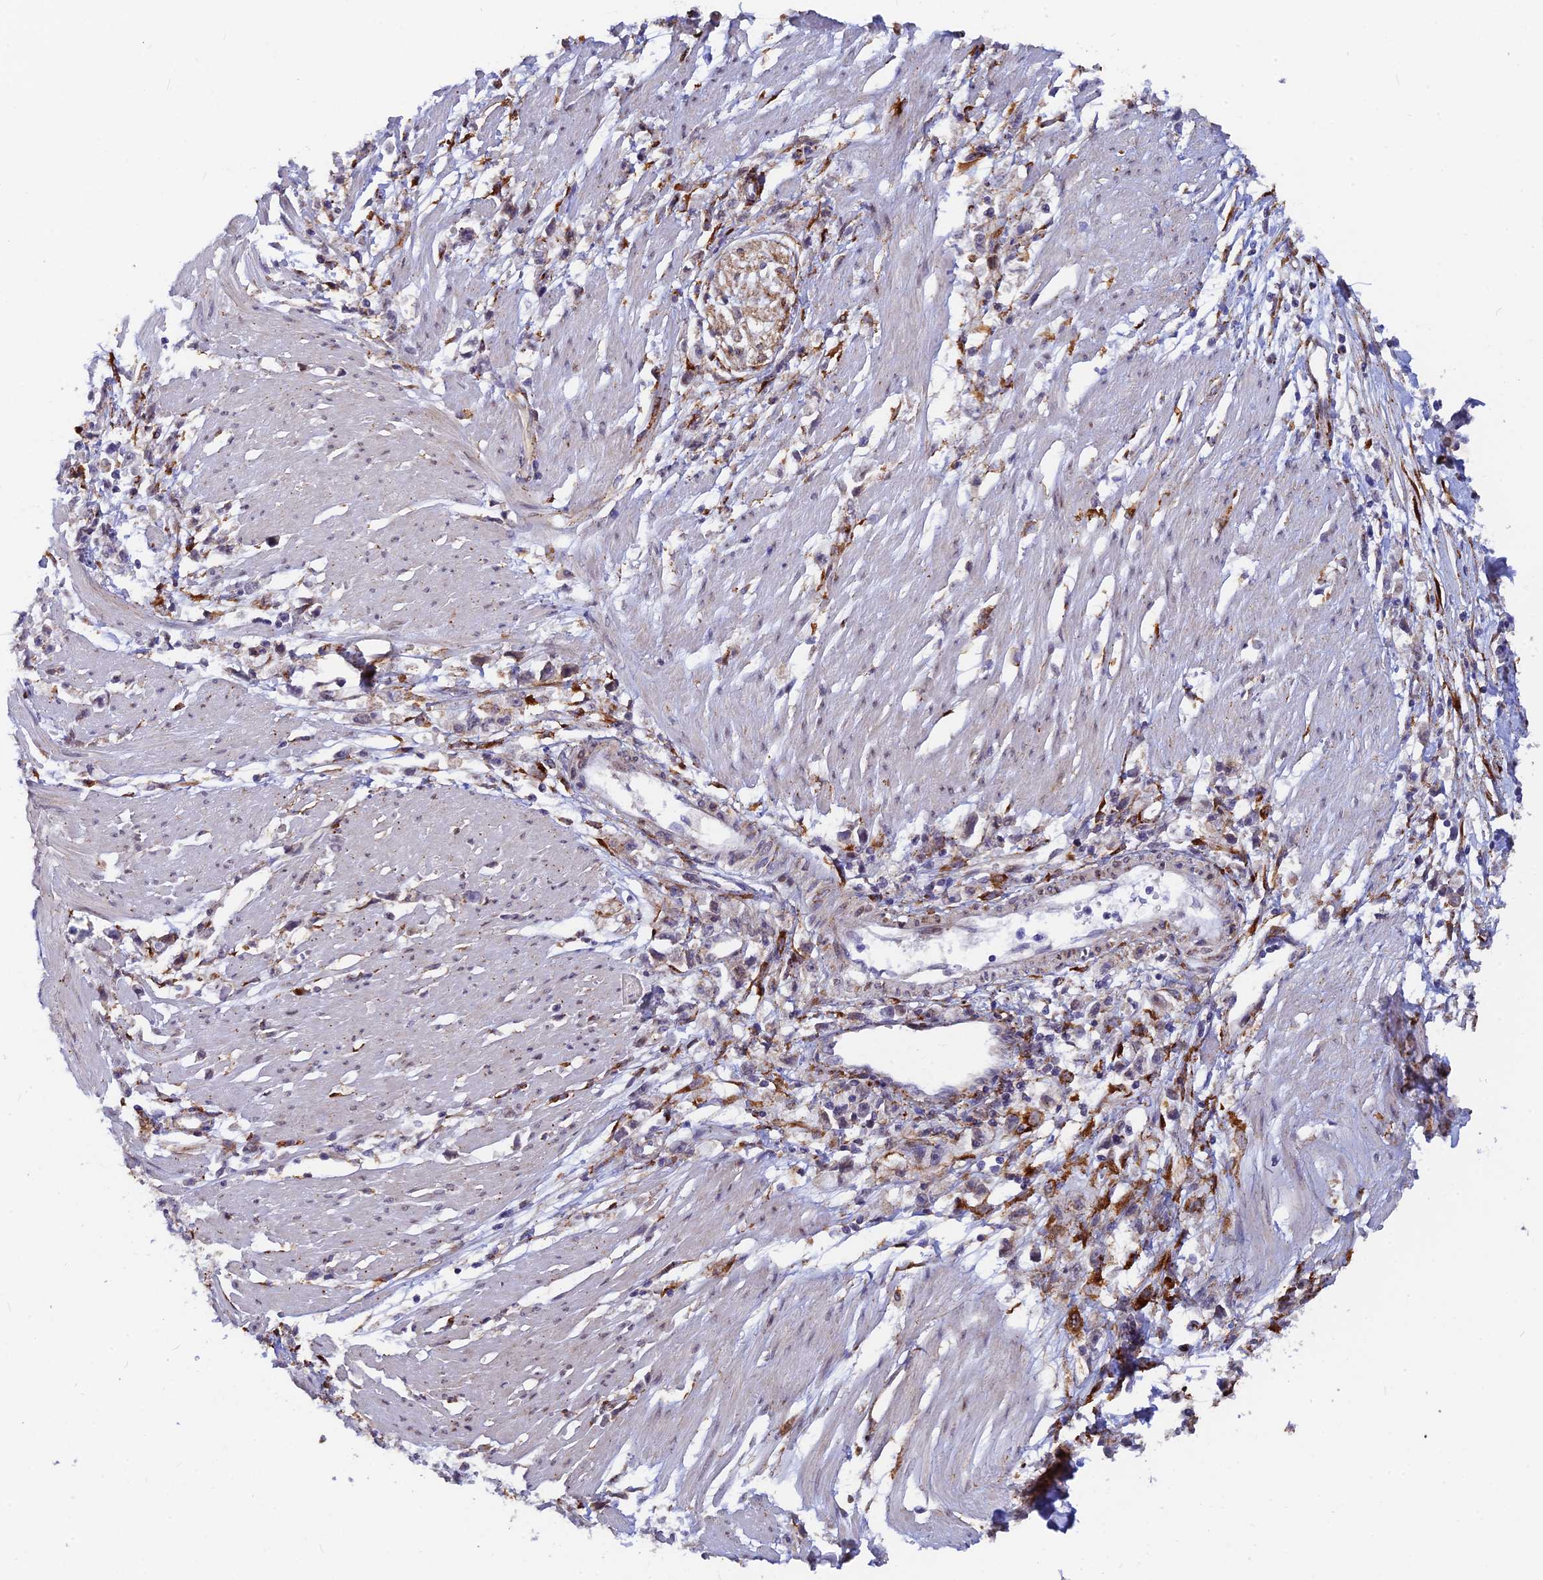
{"staining": {"intensity": "strong", "quantity": "<25%", "location": "cytoplasmic/membranous"}, "tissue": "stomach cancer", "cell_type": "Tumor cells", "image_type": "cancer", "snomed": [{"axis": "morphology", "description": "Adenocarcinoma, NOS"}, {"axis": "topography", "description": "Stomach"}], "caption": "Protein staining of stomach adenocarcinoma tissue exhibits strong cytoplasmic/membranous staining in approximately <25% of tumor cells. The protein is stained brown, and the nuclei are stained in blue (DAB IHC with brightfield microscopy, high magnification).", "gene": "VSTM2L", "patient": {"sex": "female", "age": 59}}